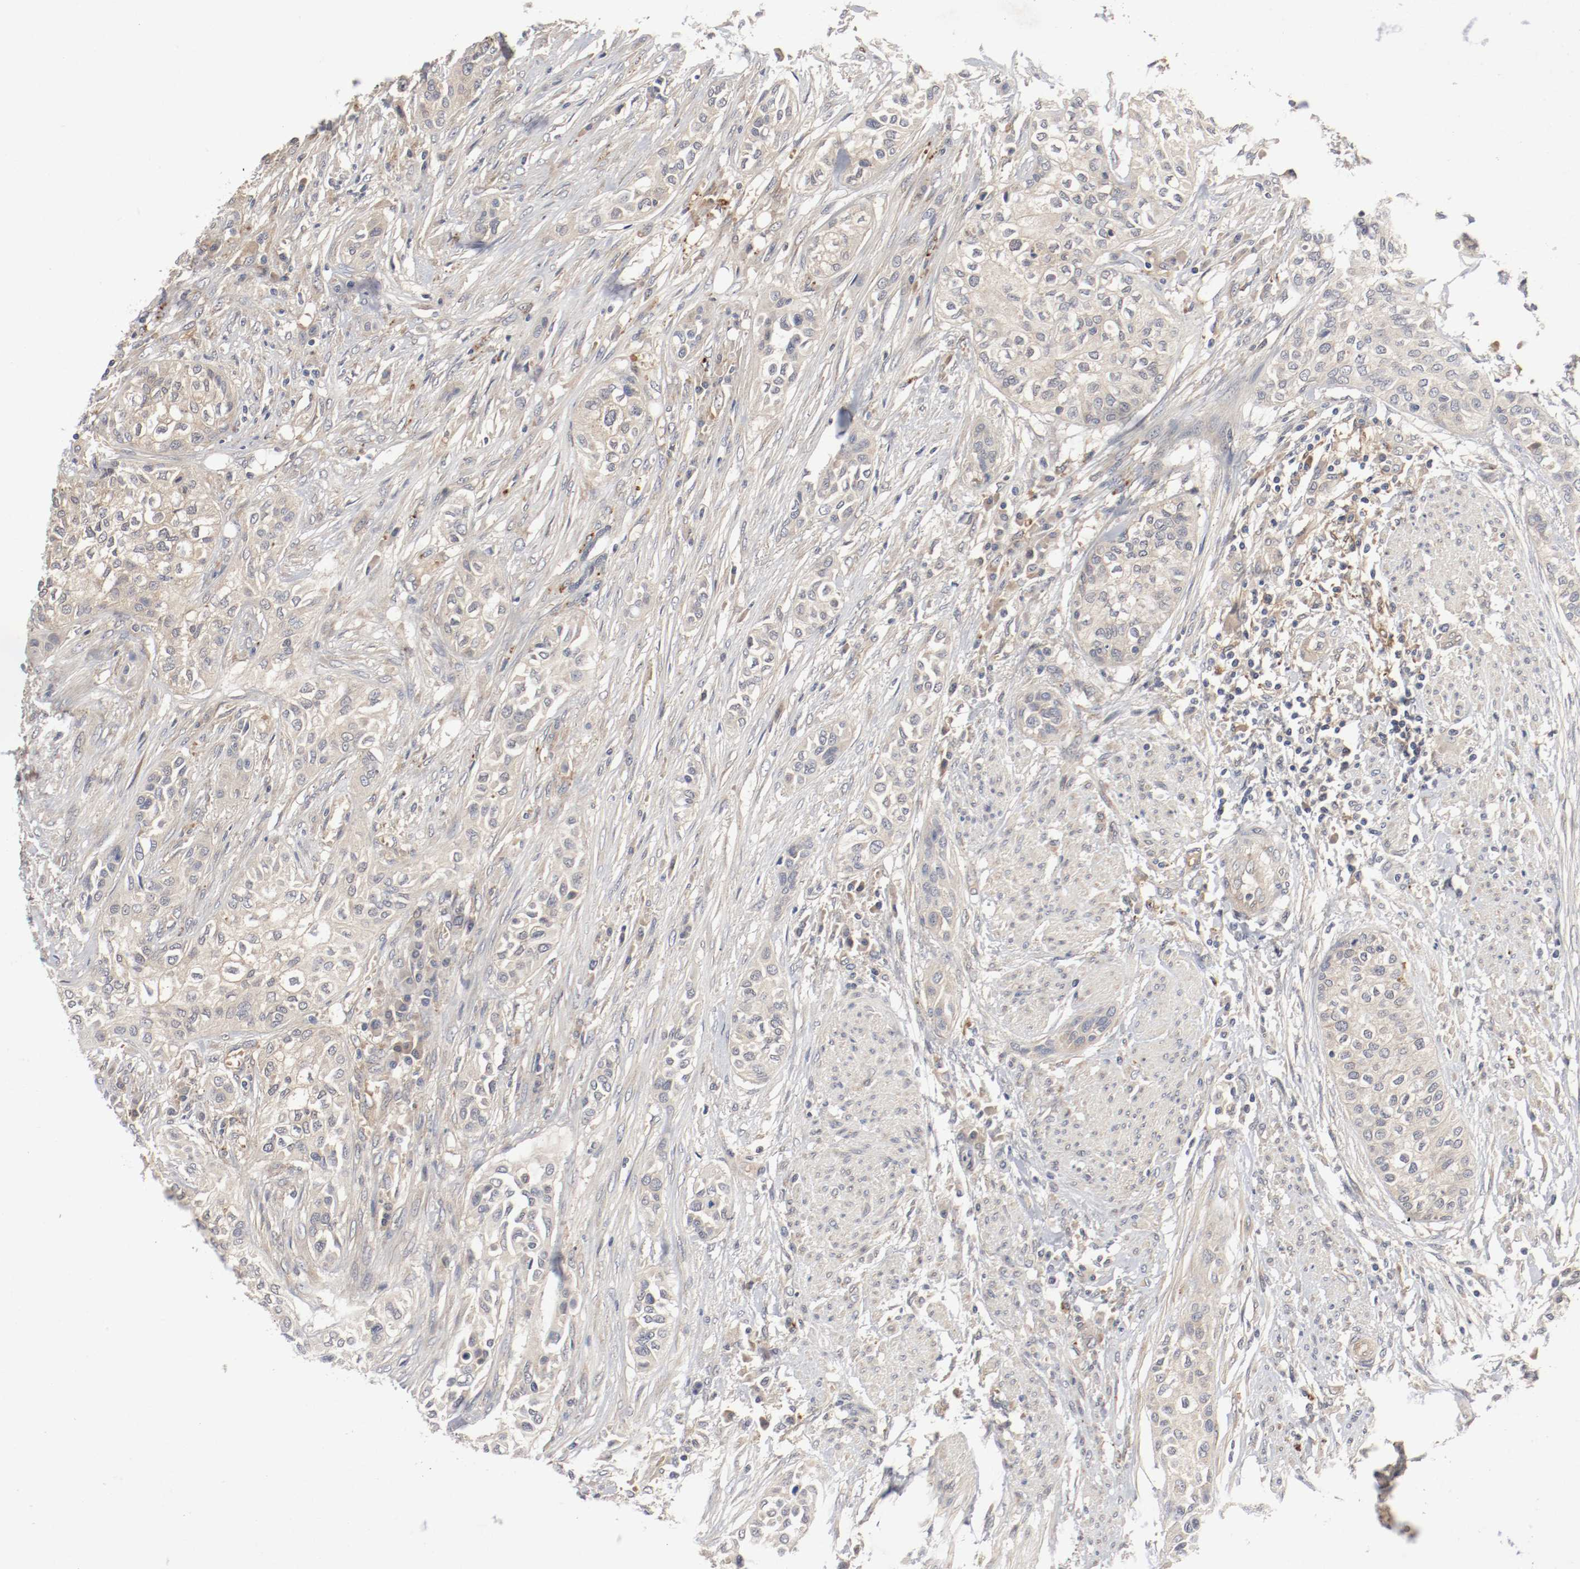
{"staining": {"intensity": "weak", "quantity": ">75%", "location": "cytoplasmic/membranous"}, "tissue": "urothelial cancer", "cell_type": "Tumor cells", "image_type": "cancer", "snomed": [{"axis": "morphology", "description": "Urothelial carcinoma, High grade"}, {"axis": "topography", "description": "Urinary bladder"}], "caption": "Human high-grade urothelial carcinoma stained with a brown dye reveals weak cytoplasmic/membranous positive staining in approximately >75% of tumor cells.", "gene": "REN", "patient": {"sex": "male", "age": 74}}